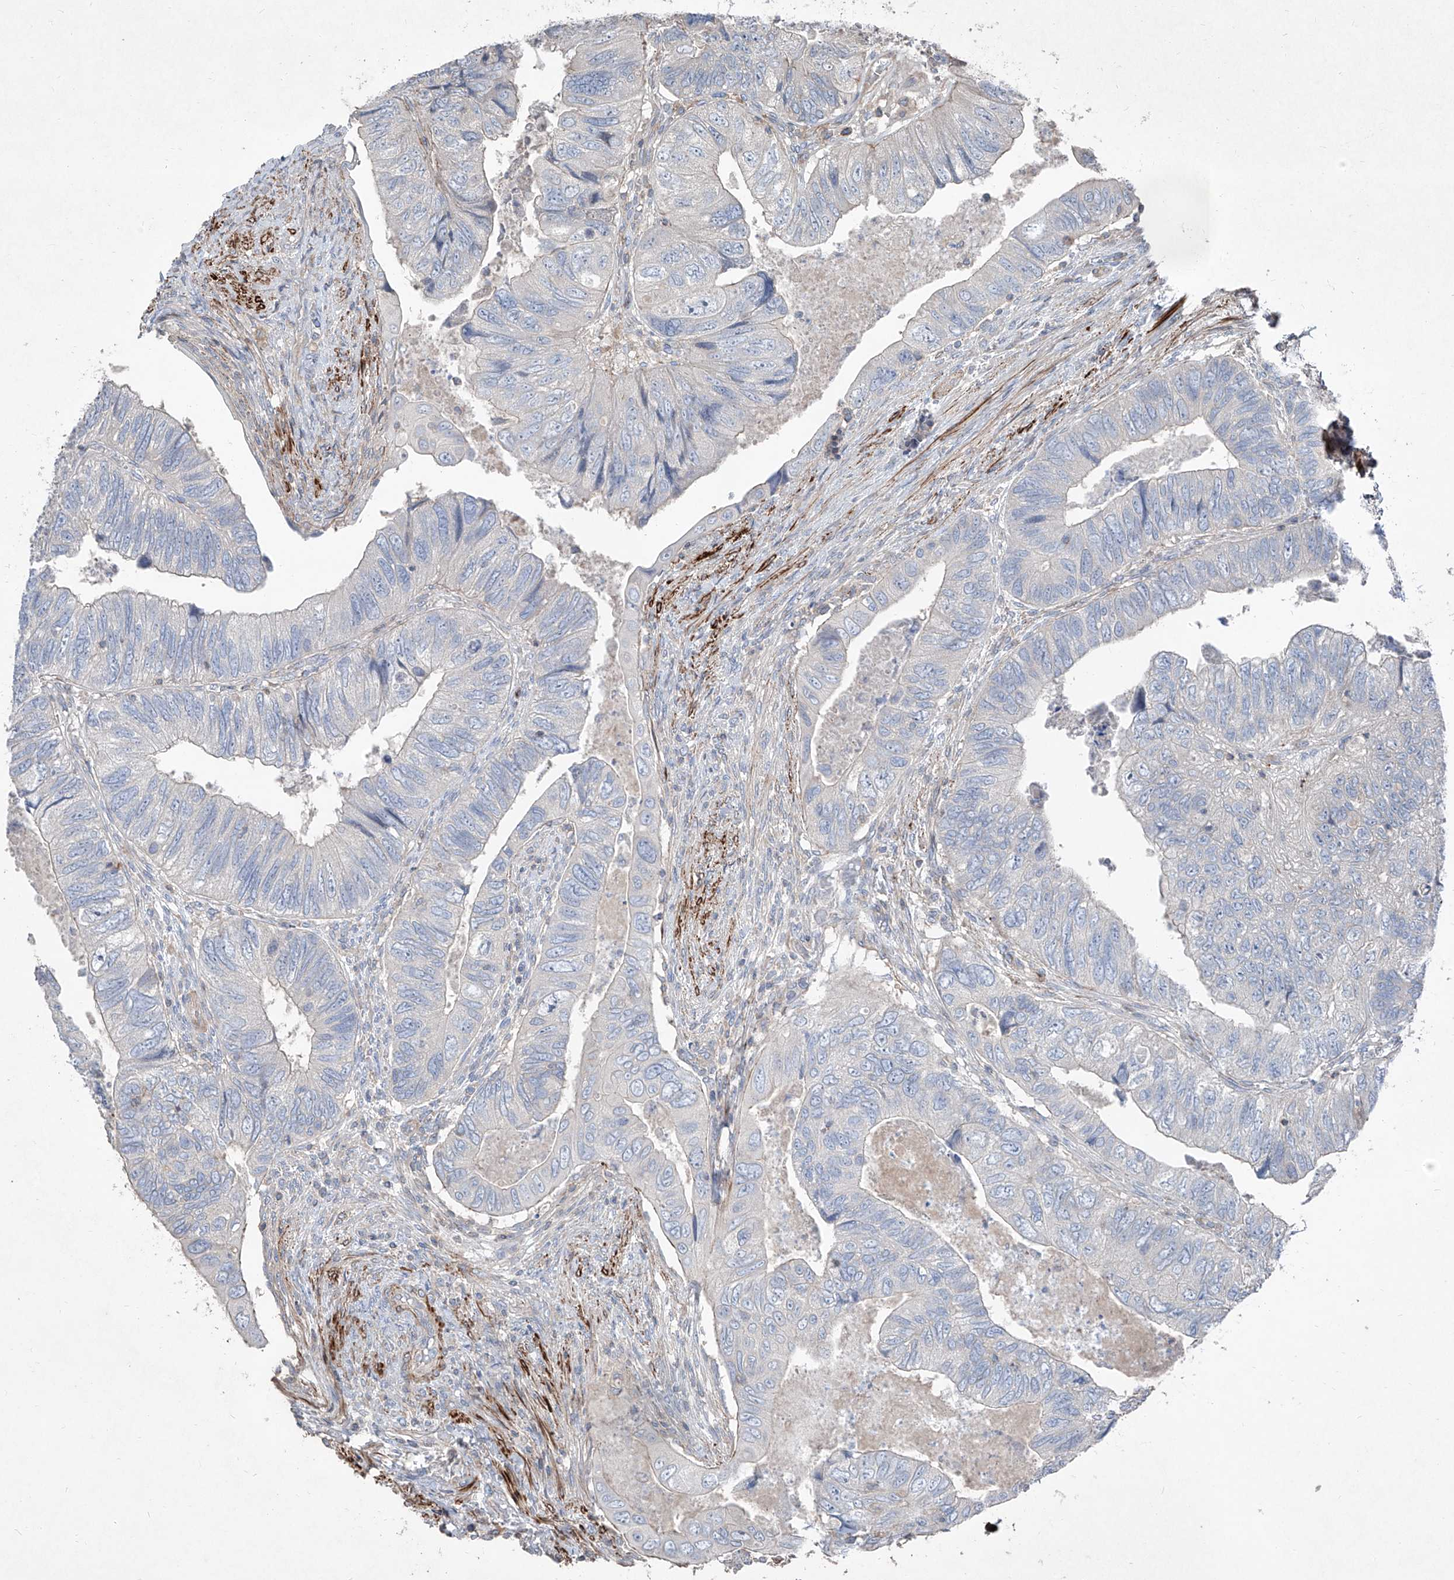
{"staining": {"intensity": "negative", "quantity": "none", "location": "none"}, "tissue": "colorectal cancer", "cell_type": "Tumor cells", "image_type": "cancer", "snomed": [{"axis": "morphology", "description": "Adenocarcinoma, NOS"}, {"axis": "topography", "description": "Rectum"}], "caption": "Tumor cells are negative for brown protein staining in colorectal cancer.", "gene": "UFD1", "patient": {"sex": "male", "age": 63}}